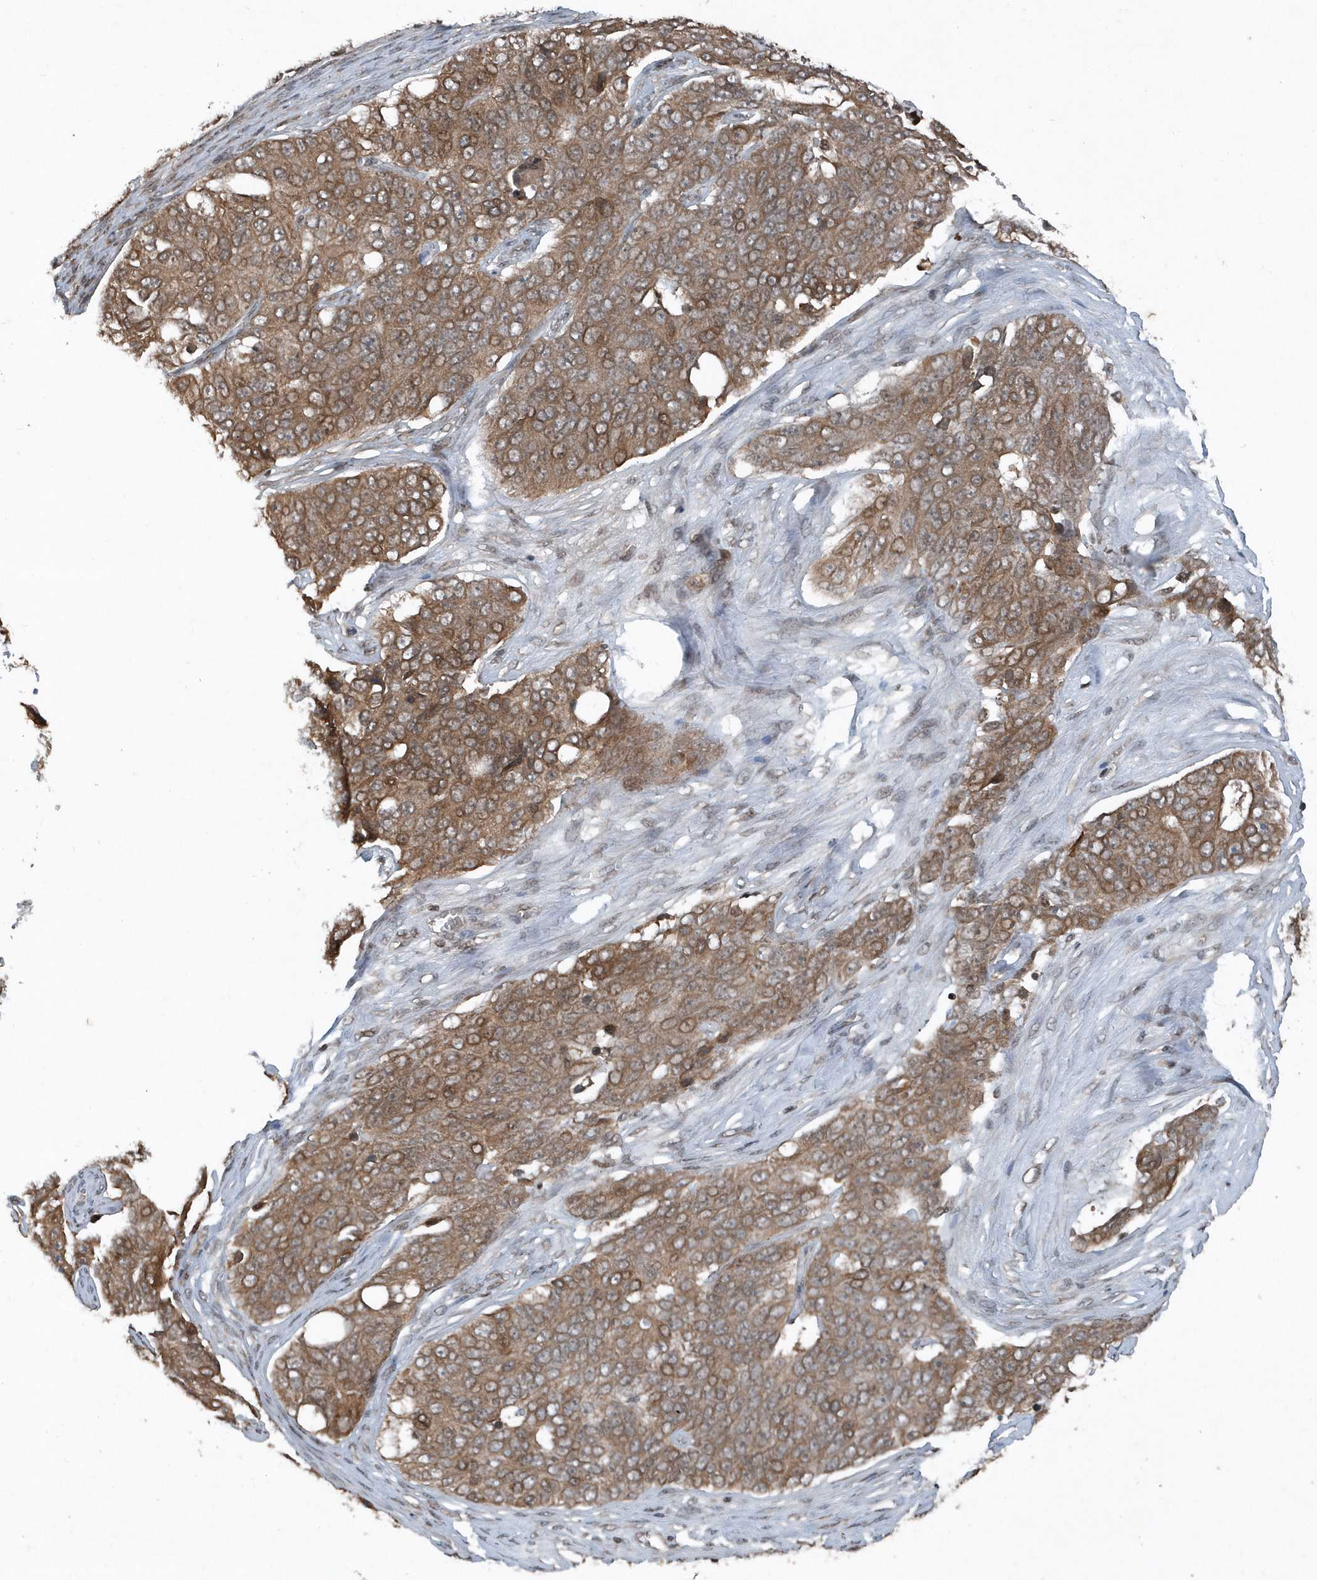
{"staining": {"intensity": "moderate", "quantity": ">75%", "location": "cytoplasmic/membranous"}, "tissue": "ovarian cancer", "cell_type": "Tumor cells", "image_type": "cancer", "snomed": [{"axis": "morphology", "description": "Carcinoma, endometroid"}, {"axis": "topography", "description": "Ovary"}], "caption": "Ovarian cancer (endometroid carcinoma) tissue reveals moderate cytoplasmic/membranous expression in approximately >75% of tumor cells", "gene": "EIF2B1", "patient": {"sex": "female", "age": 51}}